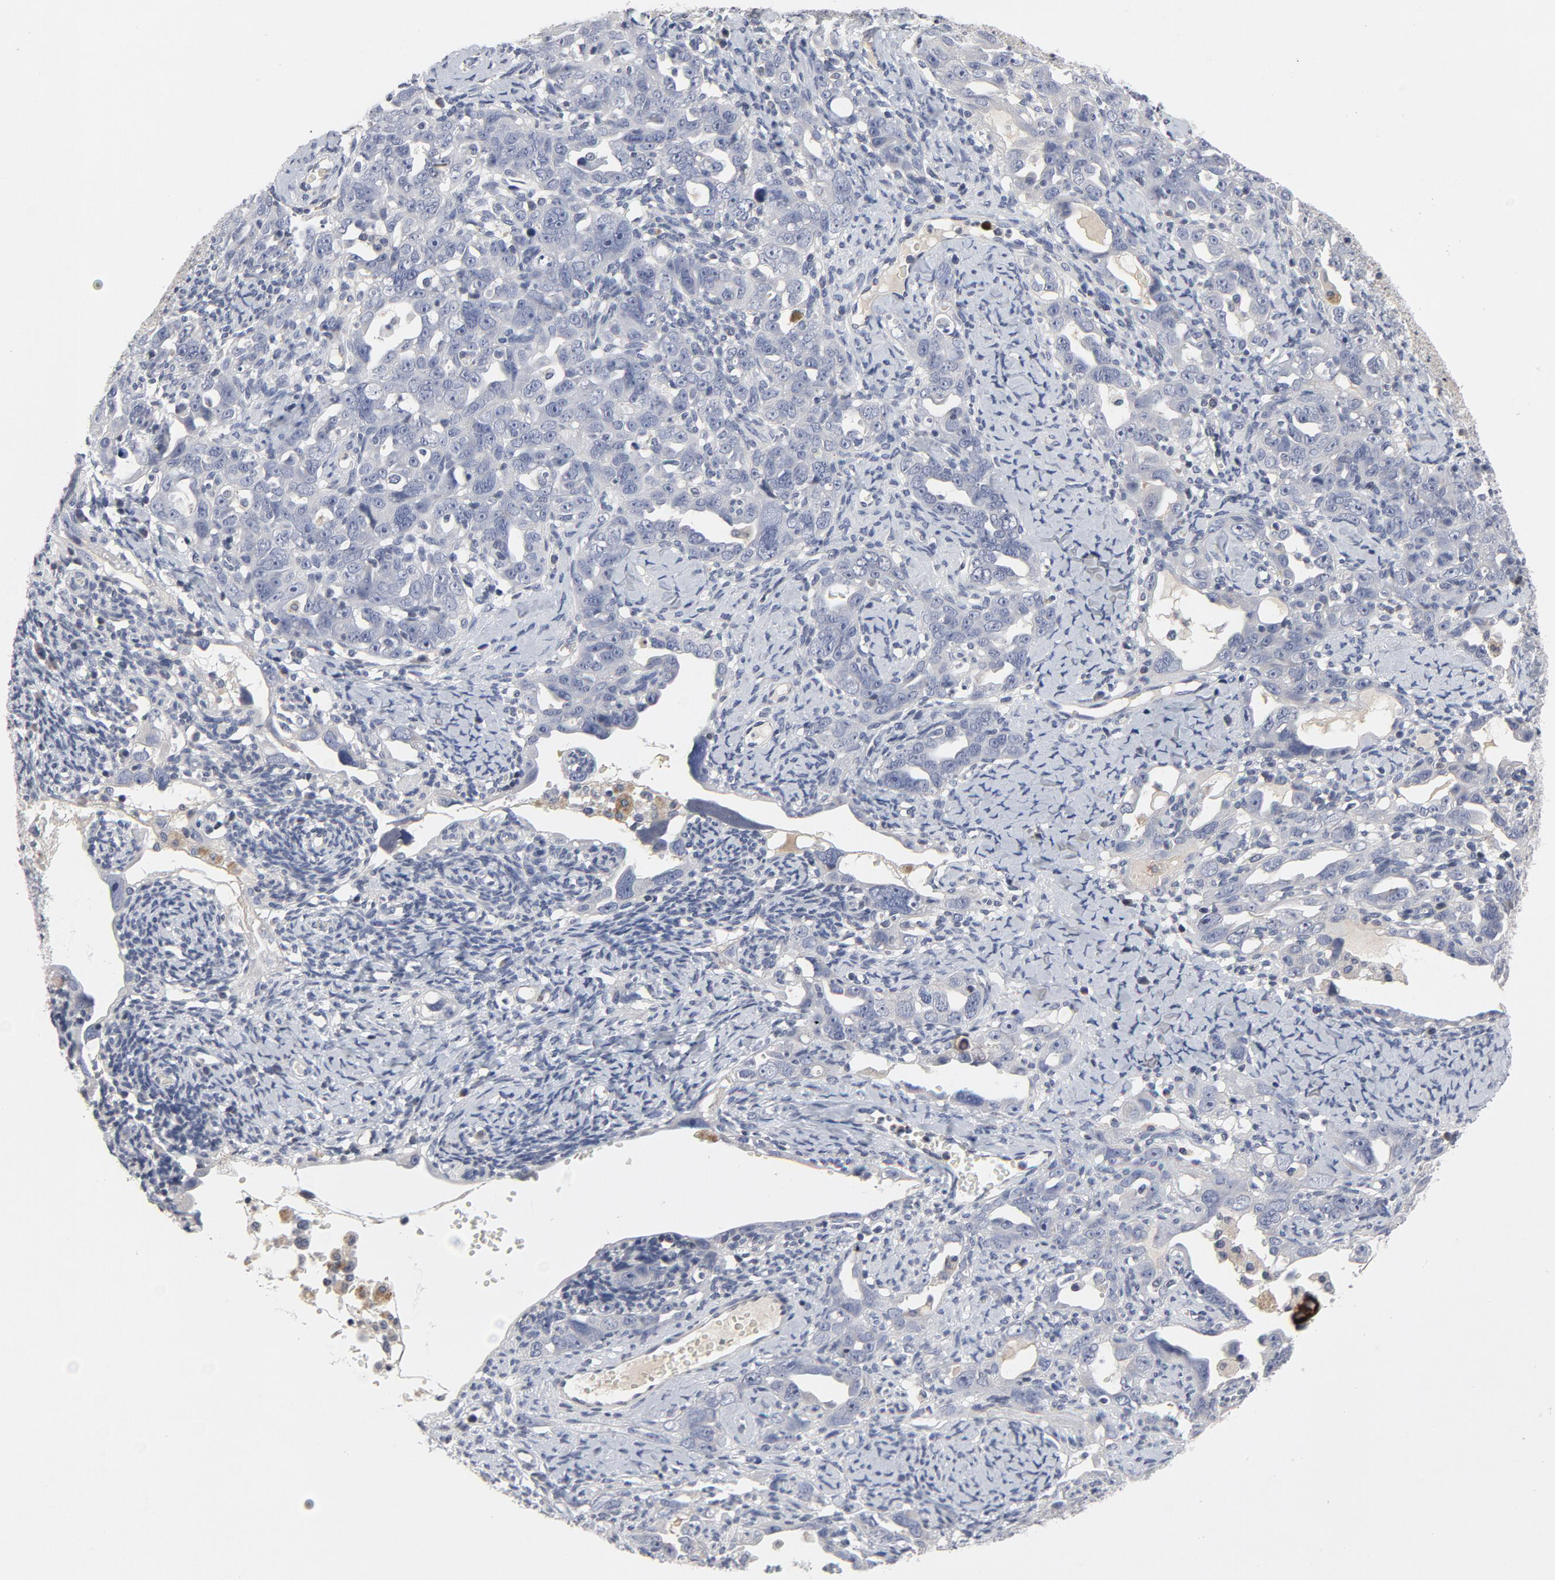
{"staining": {"intensity": "negative", "quantity": "none", "location": "none"}, "tissue": "ovarian cancer", "cell_type": "Tumor cells", "image_type": "cancer", "snomed": [{"axis": "morphology", "description": "Cystadenocarcinoma, serous, NOS"}, {"axis": "topography", "description": "Ovary"}], "caption": "Immunohistochemistry (IHC) histopathology image of neoplastic tissue: human serous cystadenocarcinoma (ovarian) stained with DAB (3,3'-diaminobenzidine) displays no significant protein staining in tumor cells.", "gene": "TCL1A", "patient": {"sex": "female", "age": 66}}